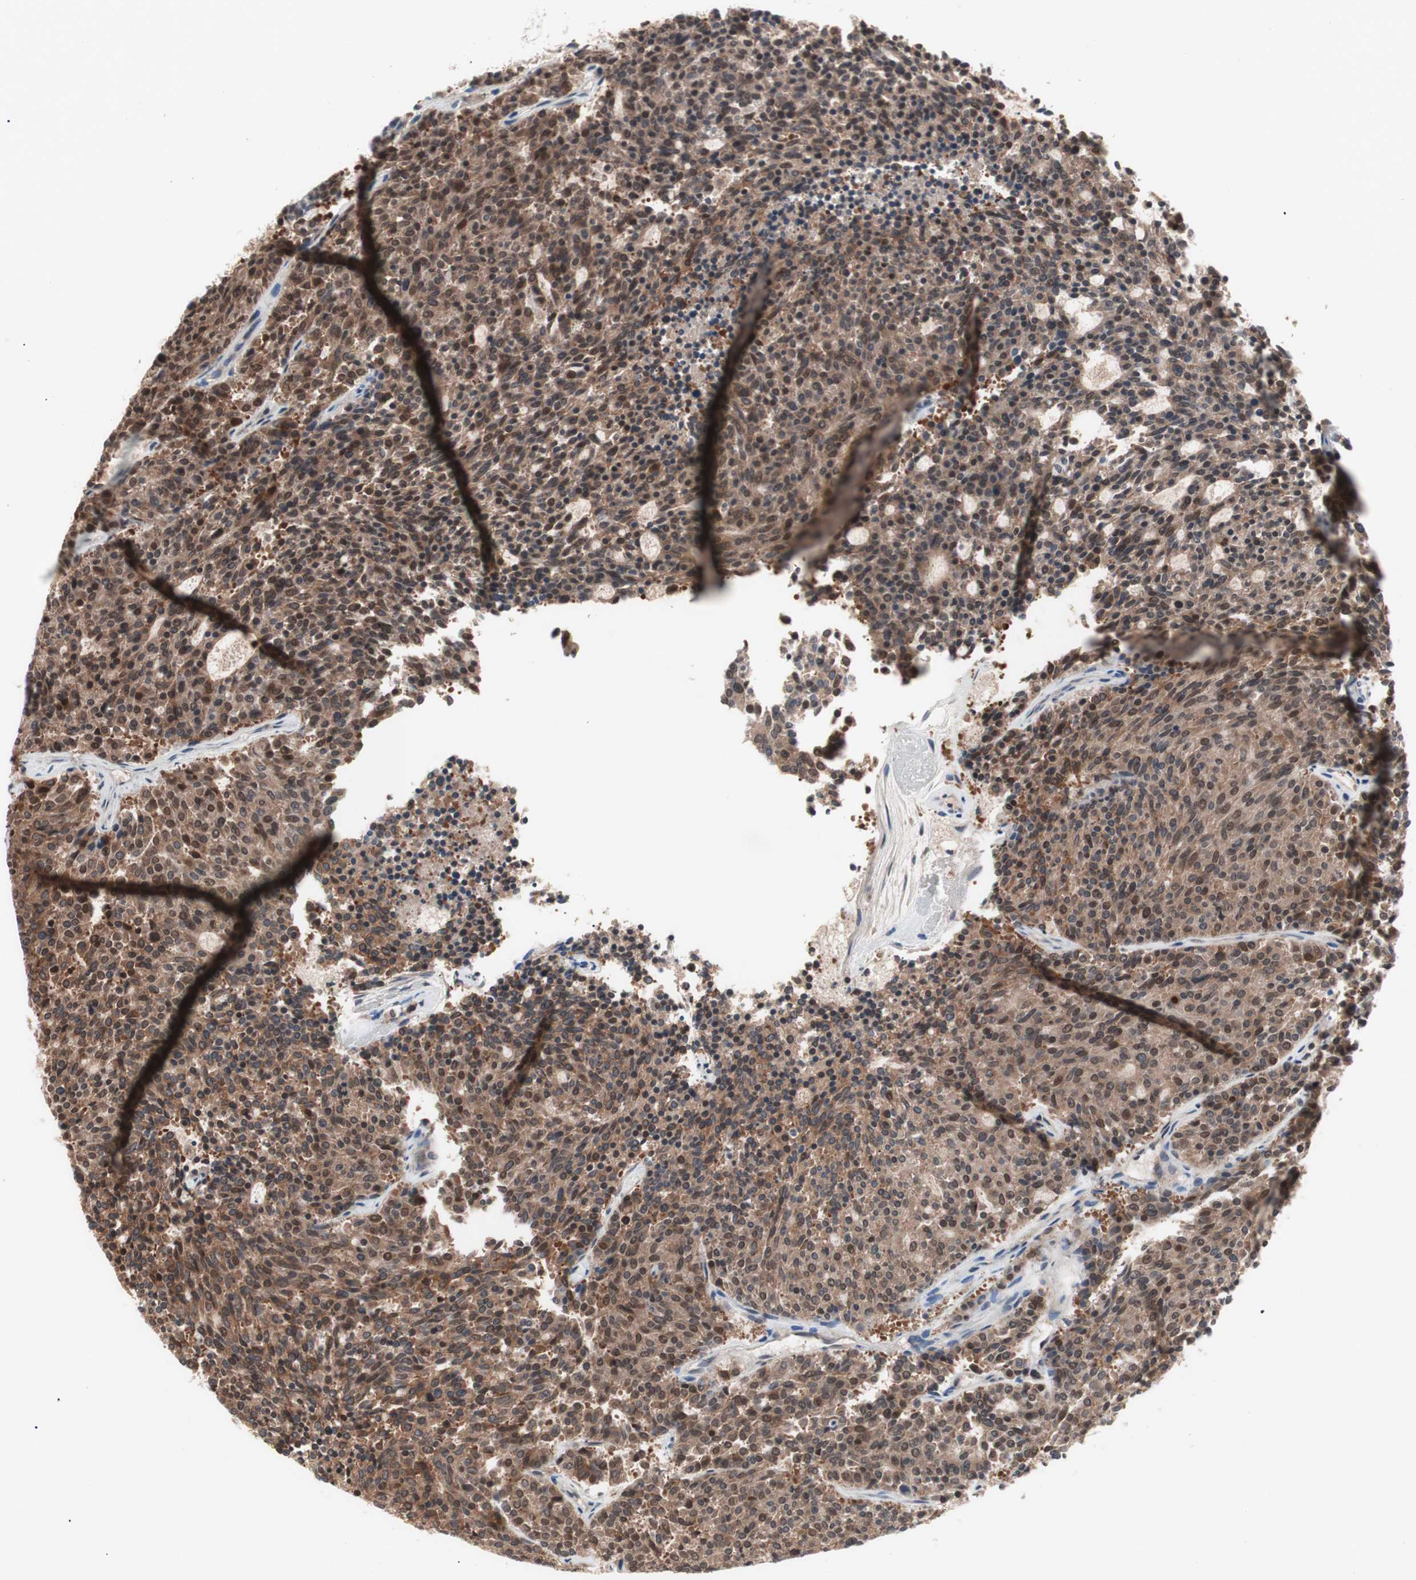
{"staining": {"intensity": "moderate", "quantity": ">75%", "location": "cytoplasmic/membranous,nuclear"}, "tissue": "carcinoid", "cell_type": "Tumor cells", "image_type": "cancer", "snomed": [{"axis": "morphology", "description": "Carcinoid, malignant, NOS"}, {"axis": "topography", "description": "Pancreas"}], "caption": "Immunohistochemistry histopathology image of neoplastic tissue: carcinoid stained using IHC displays medium levels of moderate protein expression localized specifically in the cytoplasmic/membranous and nuclear of tumor cells, appearing as a cytoplasmic/membranous and nuclear brown color.", "gene": "IRS1", "patient": {"sex": "female", "age": 54}}